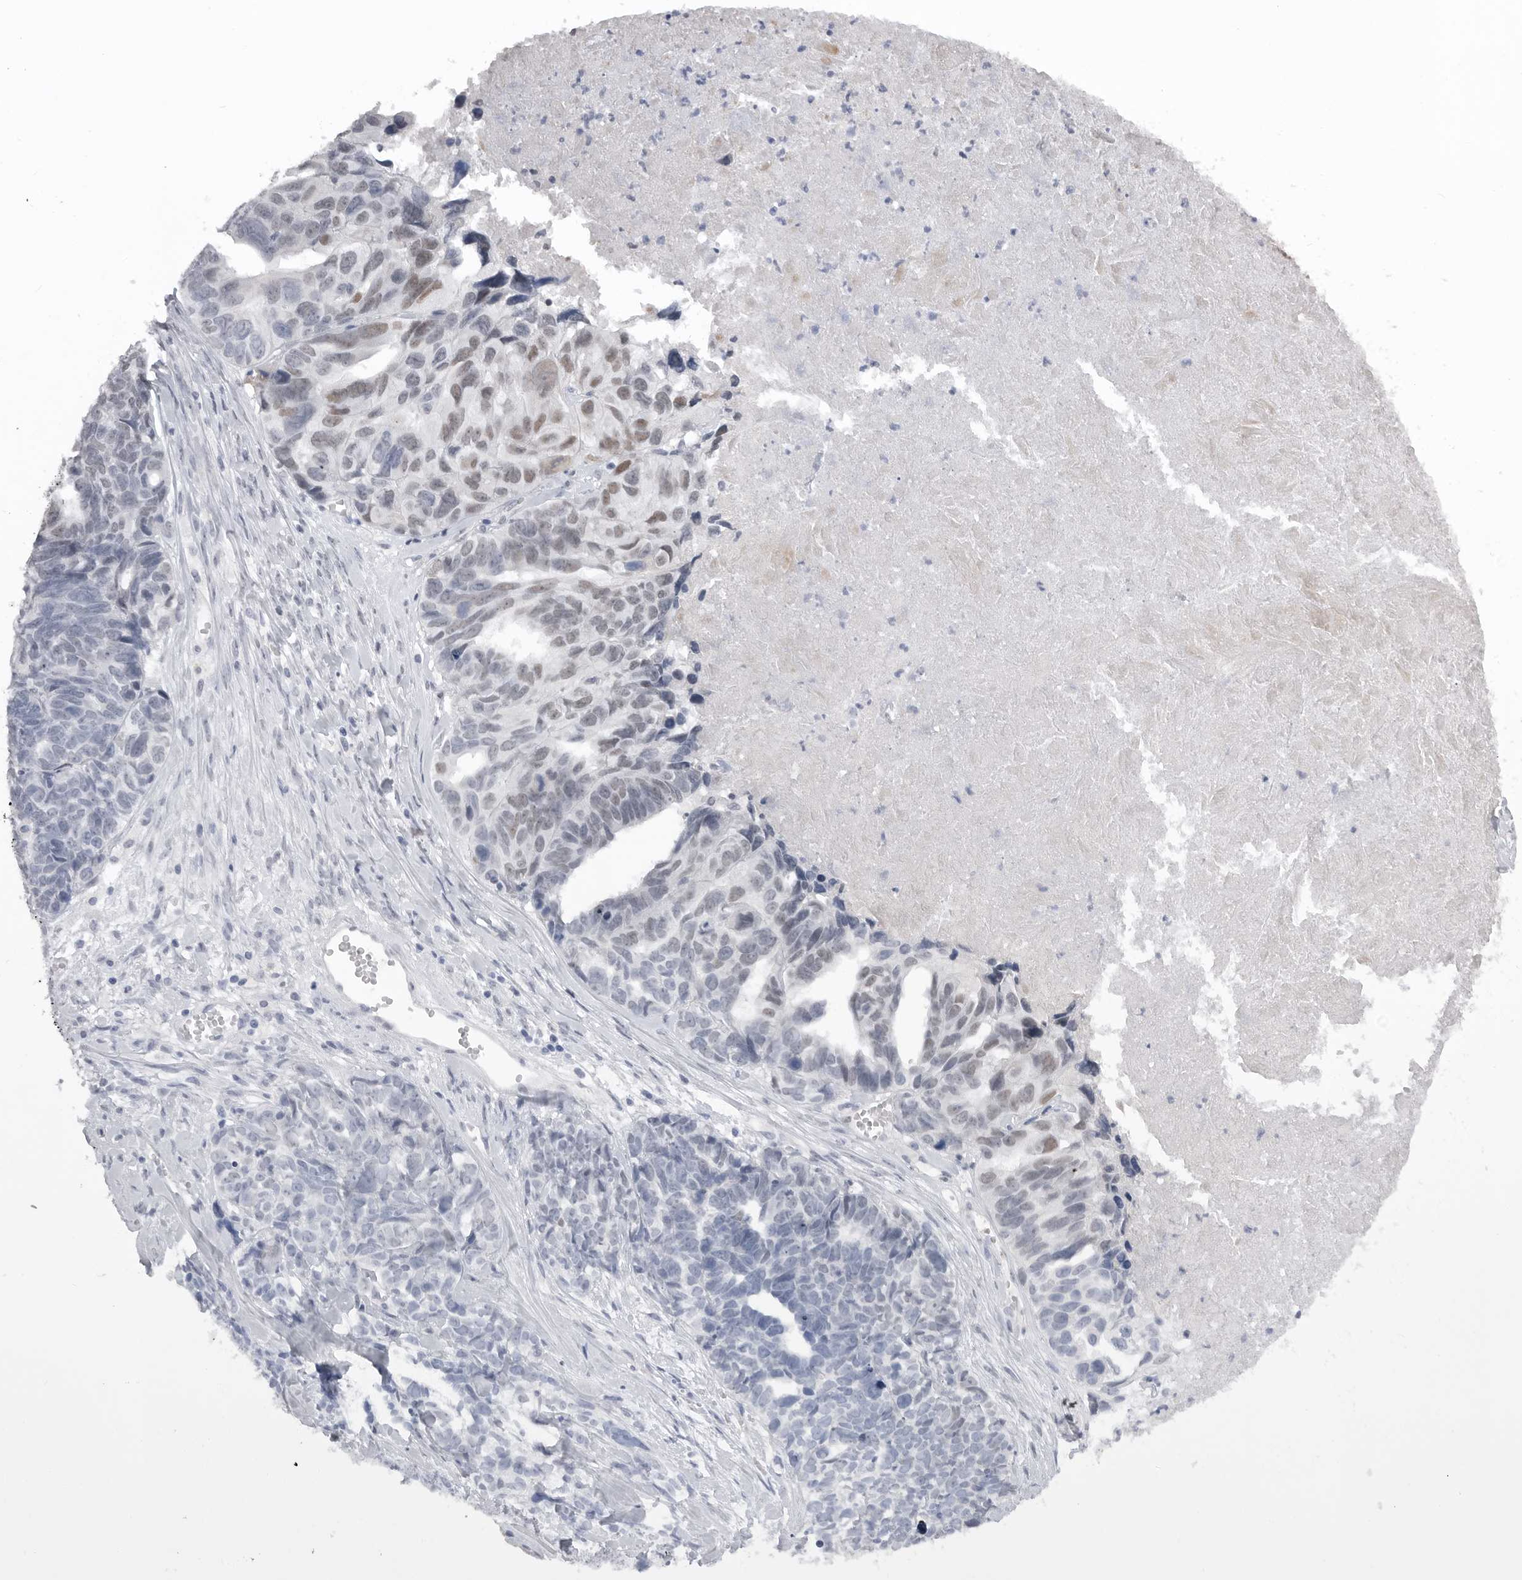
{"staining": {"intensity": "weak", "quantity": "<25%", "location": "nuclear"}, "tissue": "ovarian cancer", "cell_type": "Tumor cells", "image_type": "cancer", "snomed": [{"axis": "morphology", "description": "Cystadenocarcinoma, serous, NOS"}, {"axis": "topography", "description": "Ovary"}], "caption": "DAB (3,3'-diaminobenzidine) immunohistochemical staining of human ovarian cancer (serous cystadenocarcinoma) demonstrates no significant positivity in tumor cells. Brightfield microscopy of immunohistochemistry stained with DAB (3,3'-diaminobenzidine) (brown) and hematoxylin (blue), captured at high magnification.", "gene": "SMARCC1", "patient": {"sex": "female", "age": 79}}